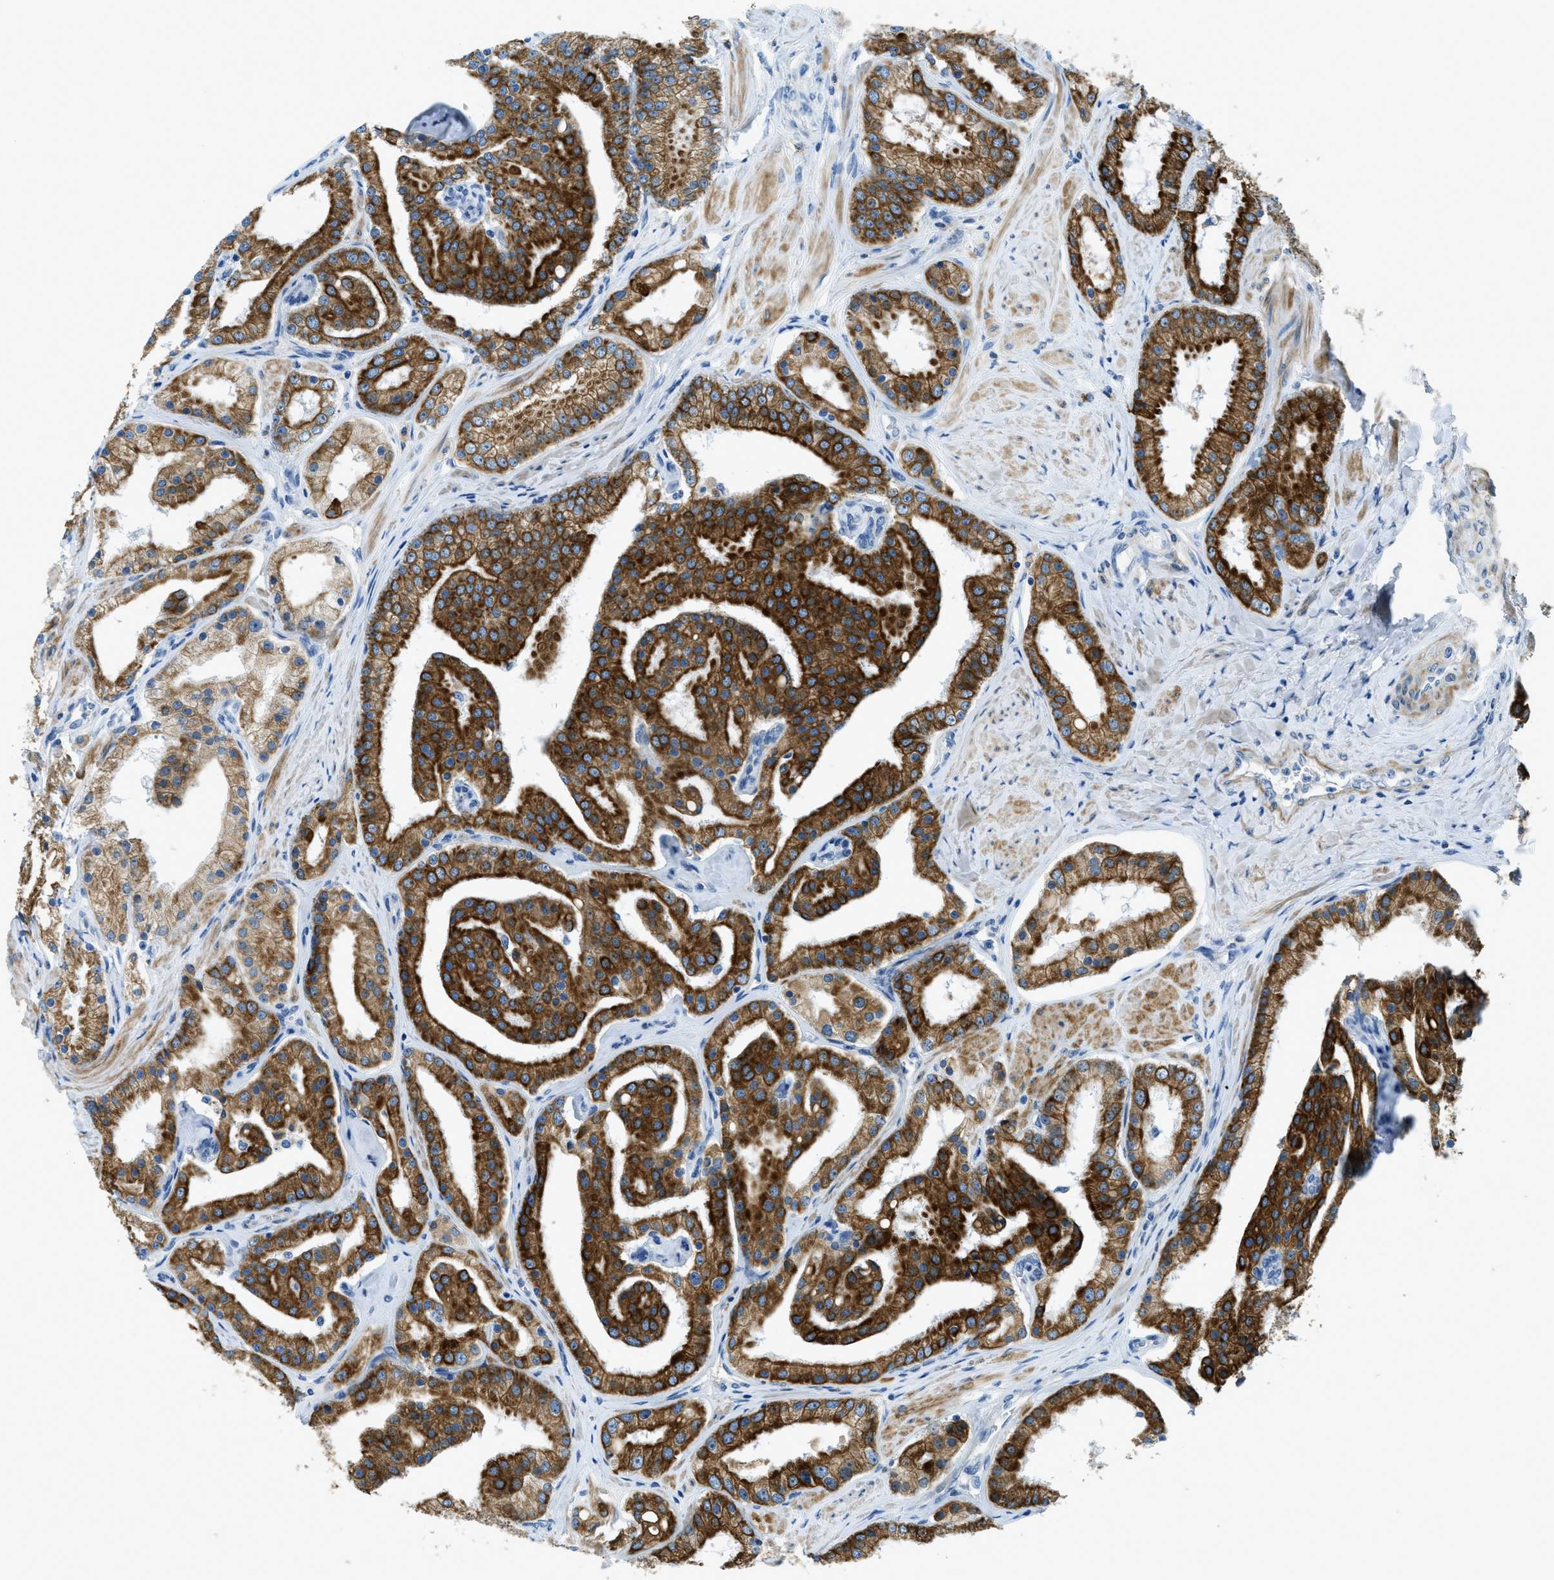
{"staining": {"intensity": "strong", "quantity": ">75%", "location": "cytoplasmic/membranous"}, "tissue": "prostate cancer", "cell_type": "Tumor cells", "image_type": "cancer", "snomed": [{"axis": "morphology", "description": "Adenocarcinoma, Low grade"}, {"axis": "topography", "description": "Prostate"}], "caption": "Tumor cells display high levels of strong cytoplasmic/membranous staining in approximately >75% of cells in human prostate low-grade adenocarcinoma.", "gene": "KLHL8", "patient": {"sex": "male", "age": 63}}